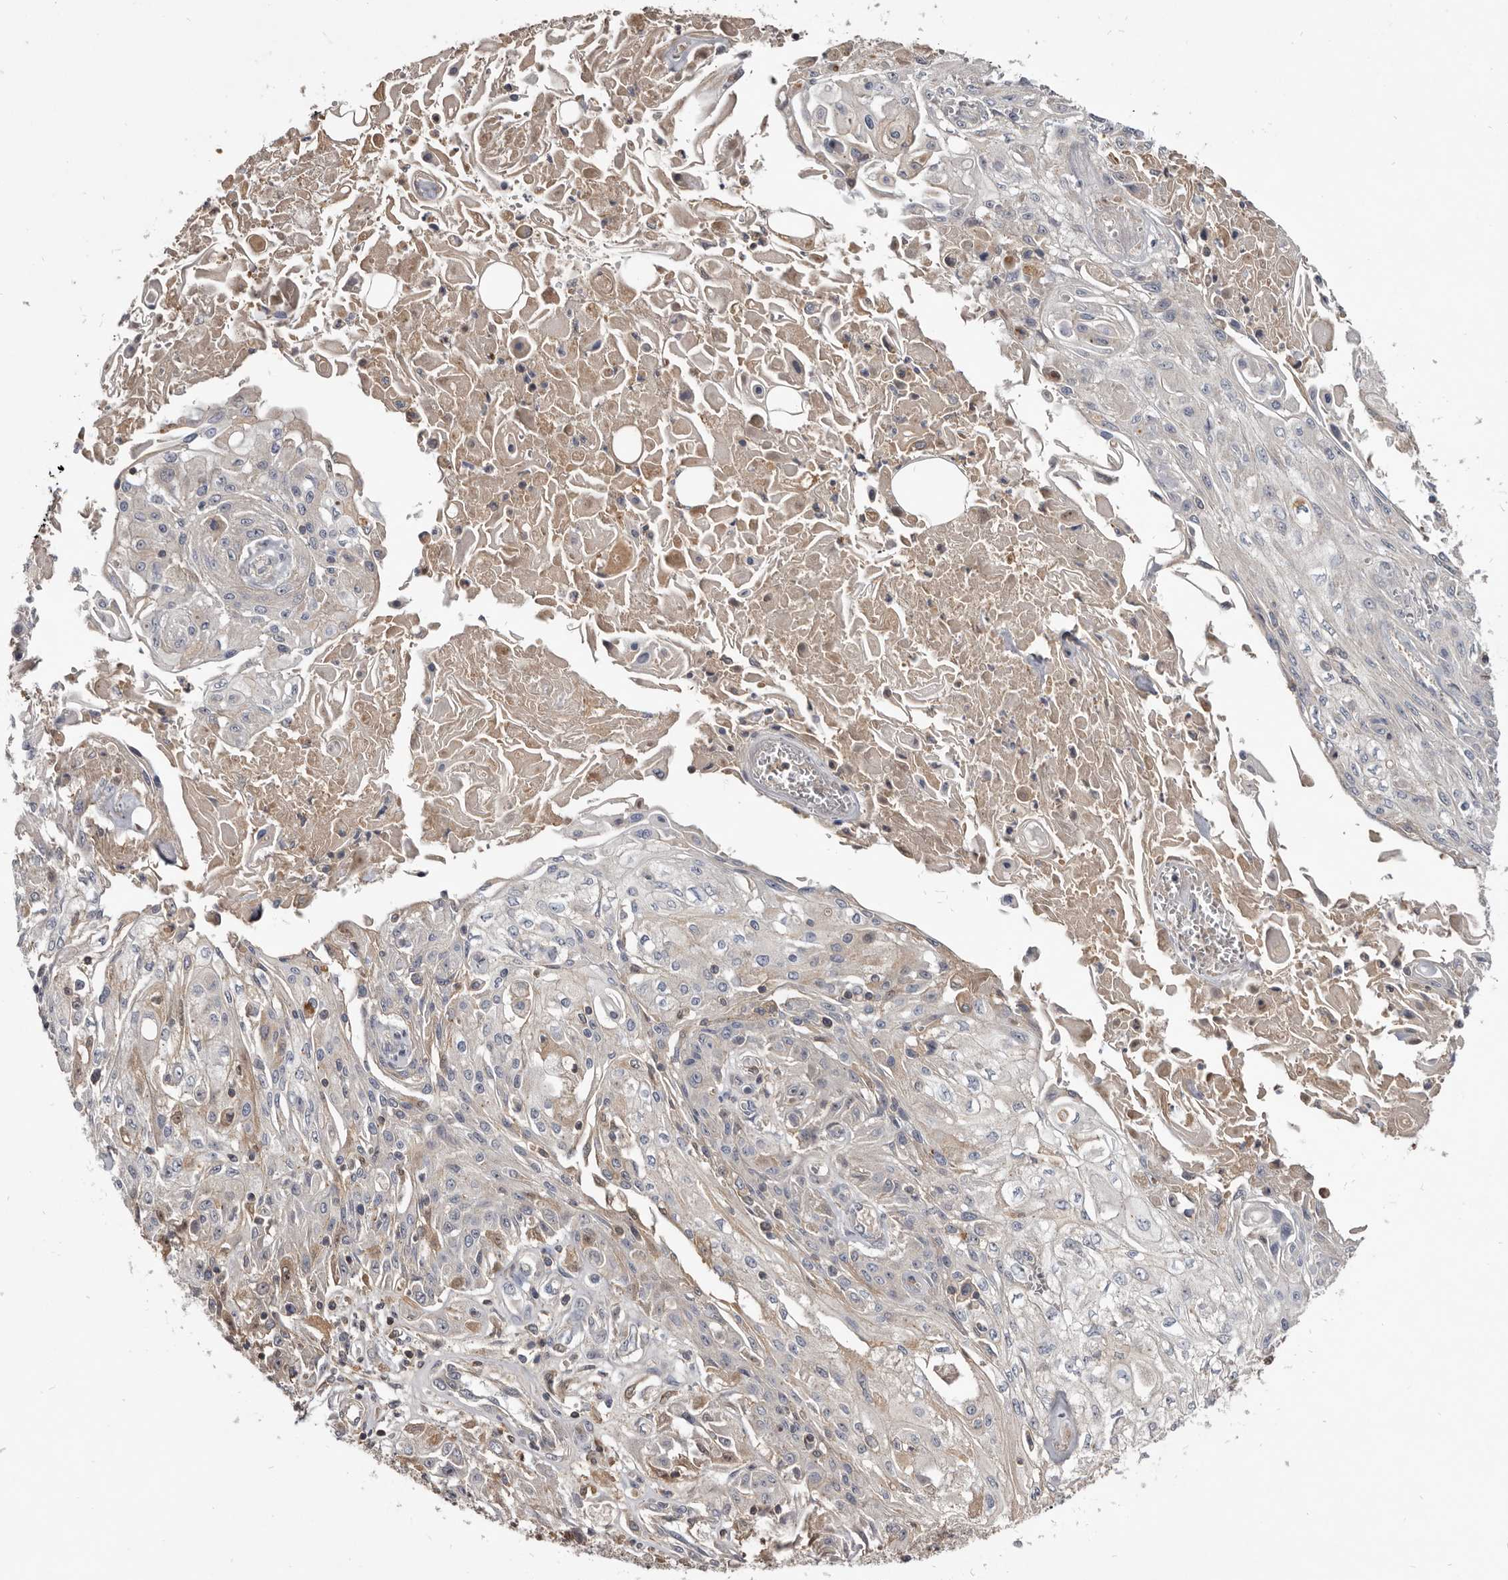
{"staining": {"intensity": "weak", "quantity": "<25%", "location": "cytoplasmic/membranous"}, "tissue": "skin cancer", "cell_type": "Tumor cells", "image_type": "cancer", "snomed": [{"axis": "morphology", "description": "Squamous cell carcinoma, NOS"}, {"axis": "morphology", "description": "Squamous cell carcinoma, metastatic, NOS"}, {"axis": "topography", "description": "Skin"}, {"axis": "topography", "description": "Lymph node"}], "caption": "Tumor cells show no significant protein positivity in skin metastatic squamous cell carcinoma. Nuclei are stained in blue.", "gene": "TTC39A", "patient": {"sex": "male", "age": 75}}